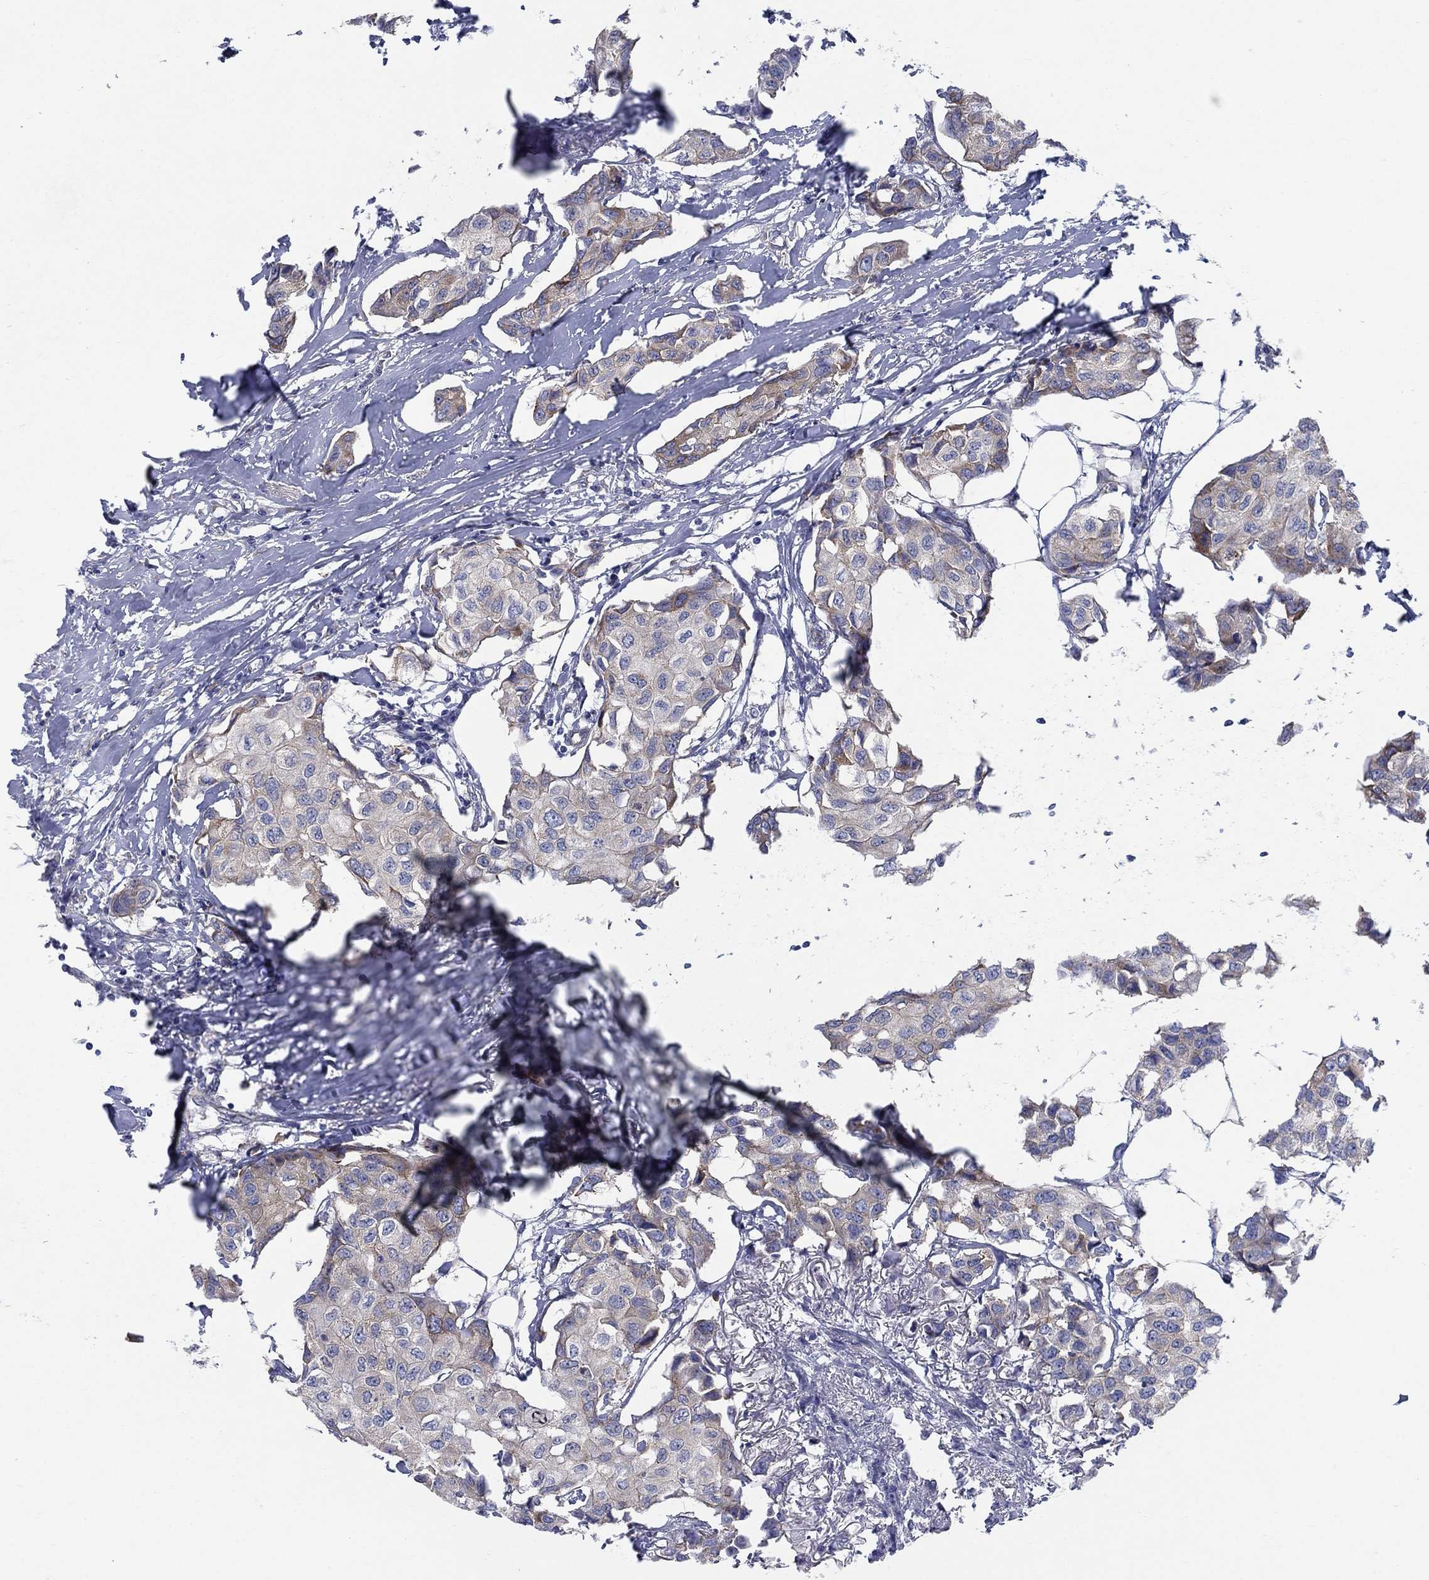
{"staining": {"intensity": "moderate", "quantity": "<25%", "location": "cytoplasmic/membranous"}, "tissue": "breast cancer", "cell_type": "Tumor cells", "image_type": "cancer", "snomed": [{"axis": "morphology", "description": "Duct carcinoma"}, {"axis": "topography", "description": "Breast"}], "caption": "DAB immunohistochemical staining of human invasive ductal carcinoma (breast) exhibits moderate cytoplasmic/membranous protein positivity in approximately <25% of tumor cells. (brown staining indicates protein expression, while blue staining denotes nuclei).", "gene": "TMEM59", "patient": {"sex": "female", "age": 80}}